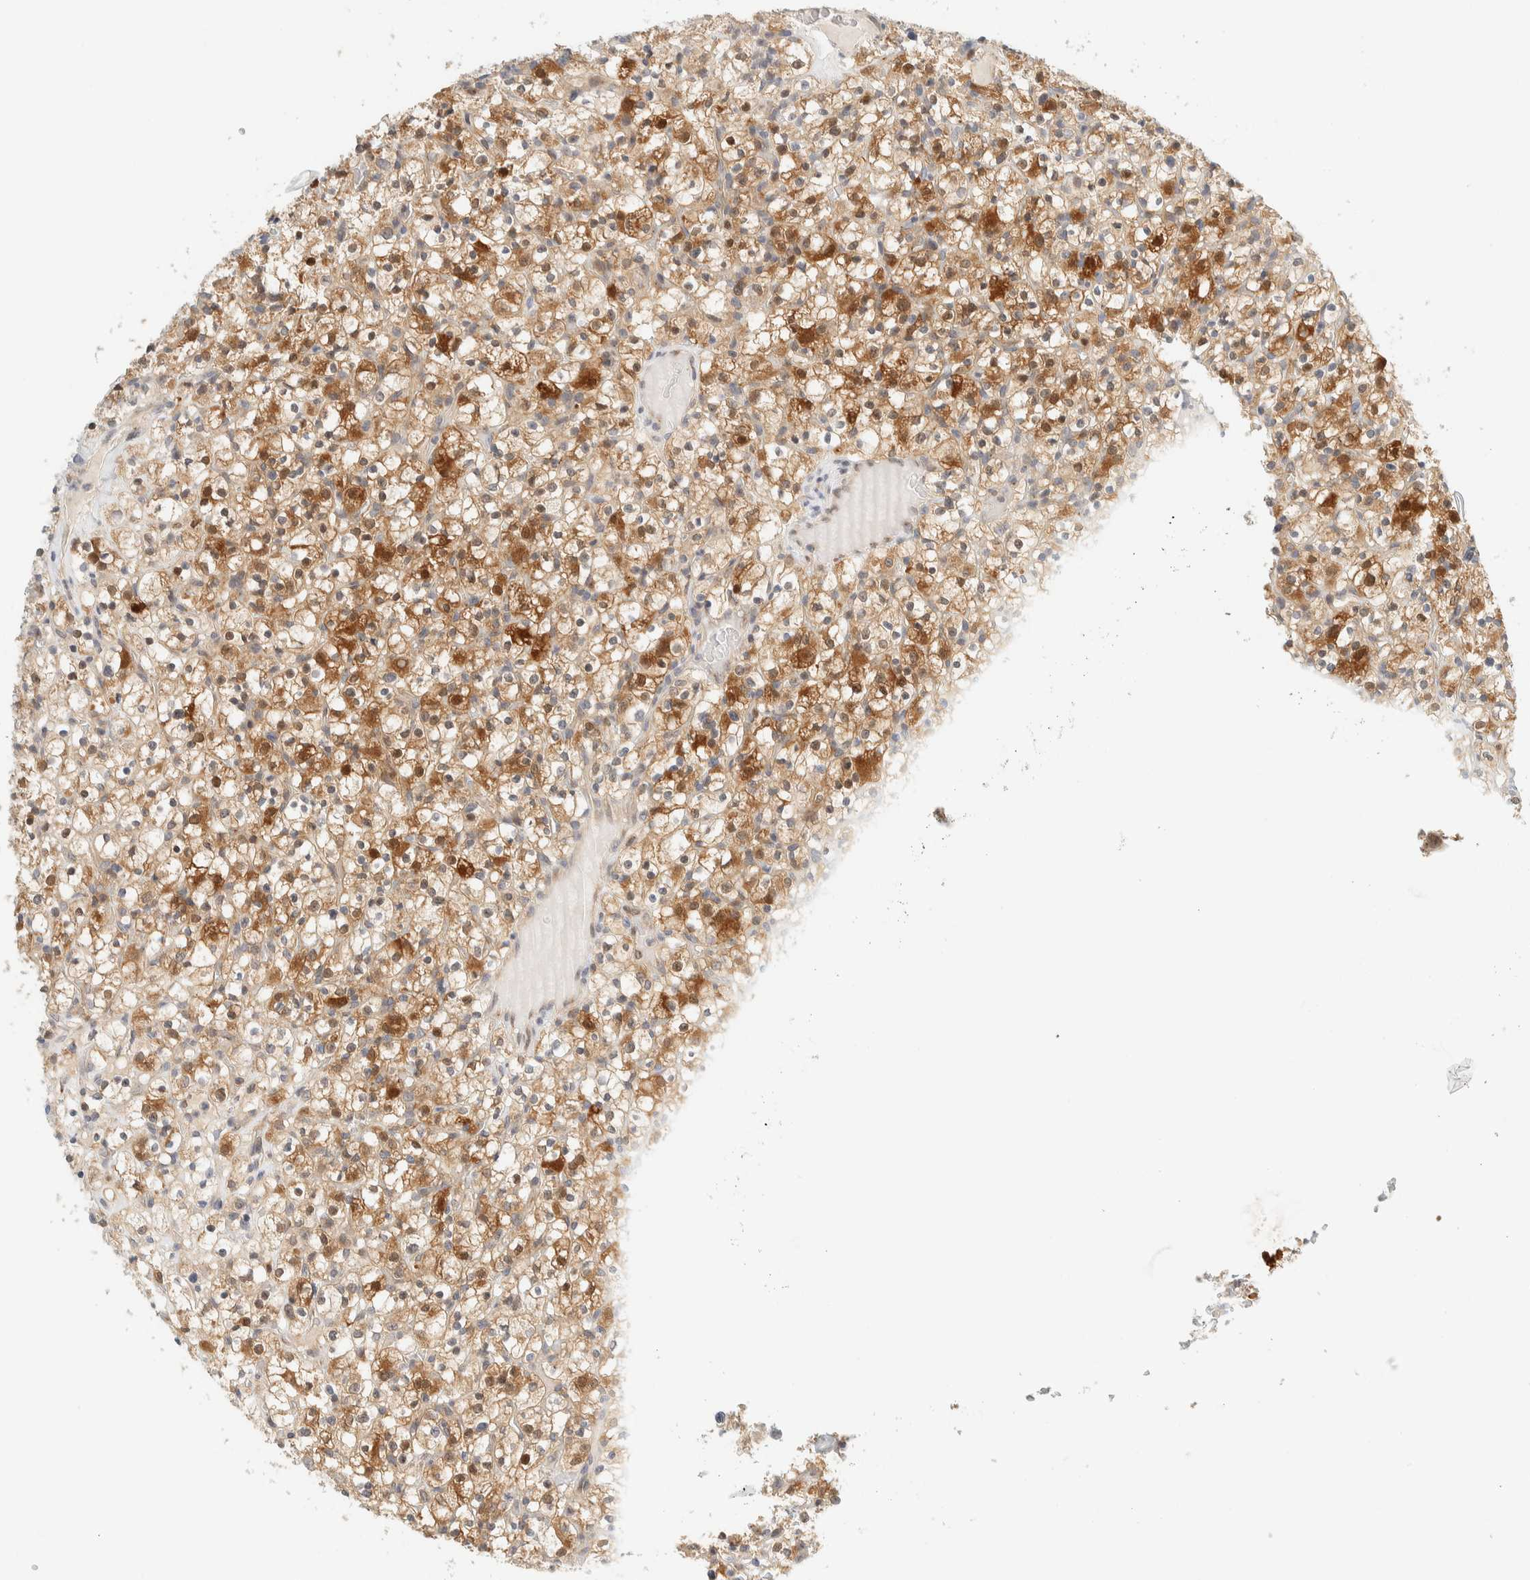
{"staining": {"intensity": "moderate", "quantity": ">75%", "location": "cytoplasmic/membranous"}, "tissue": "renal cancer", "cell_type": "Tumor cells", "image_type": "cancer", "snomed": [{"axis": "morphology", "description": "Normal tissue, NOS"}, {"axis": "morphology", "description": "Adenocarcinoma, NOS"}, {"axis": "topography", "description": "Kidney"}], "caption": "Human renal cancer (adenocarcinoma) stained with a brown dye displays moderate cytoplasmic/membranous positive staining in about >75% of tumor cells.", "gene": "PCYT2", "patient": {"sex": "female", "age": 72}}